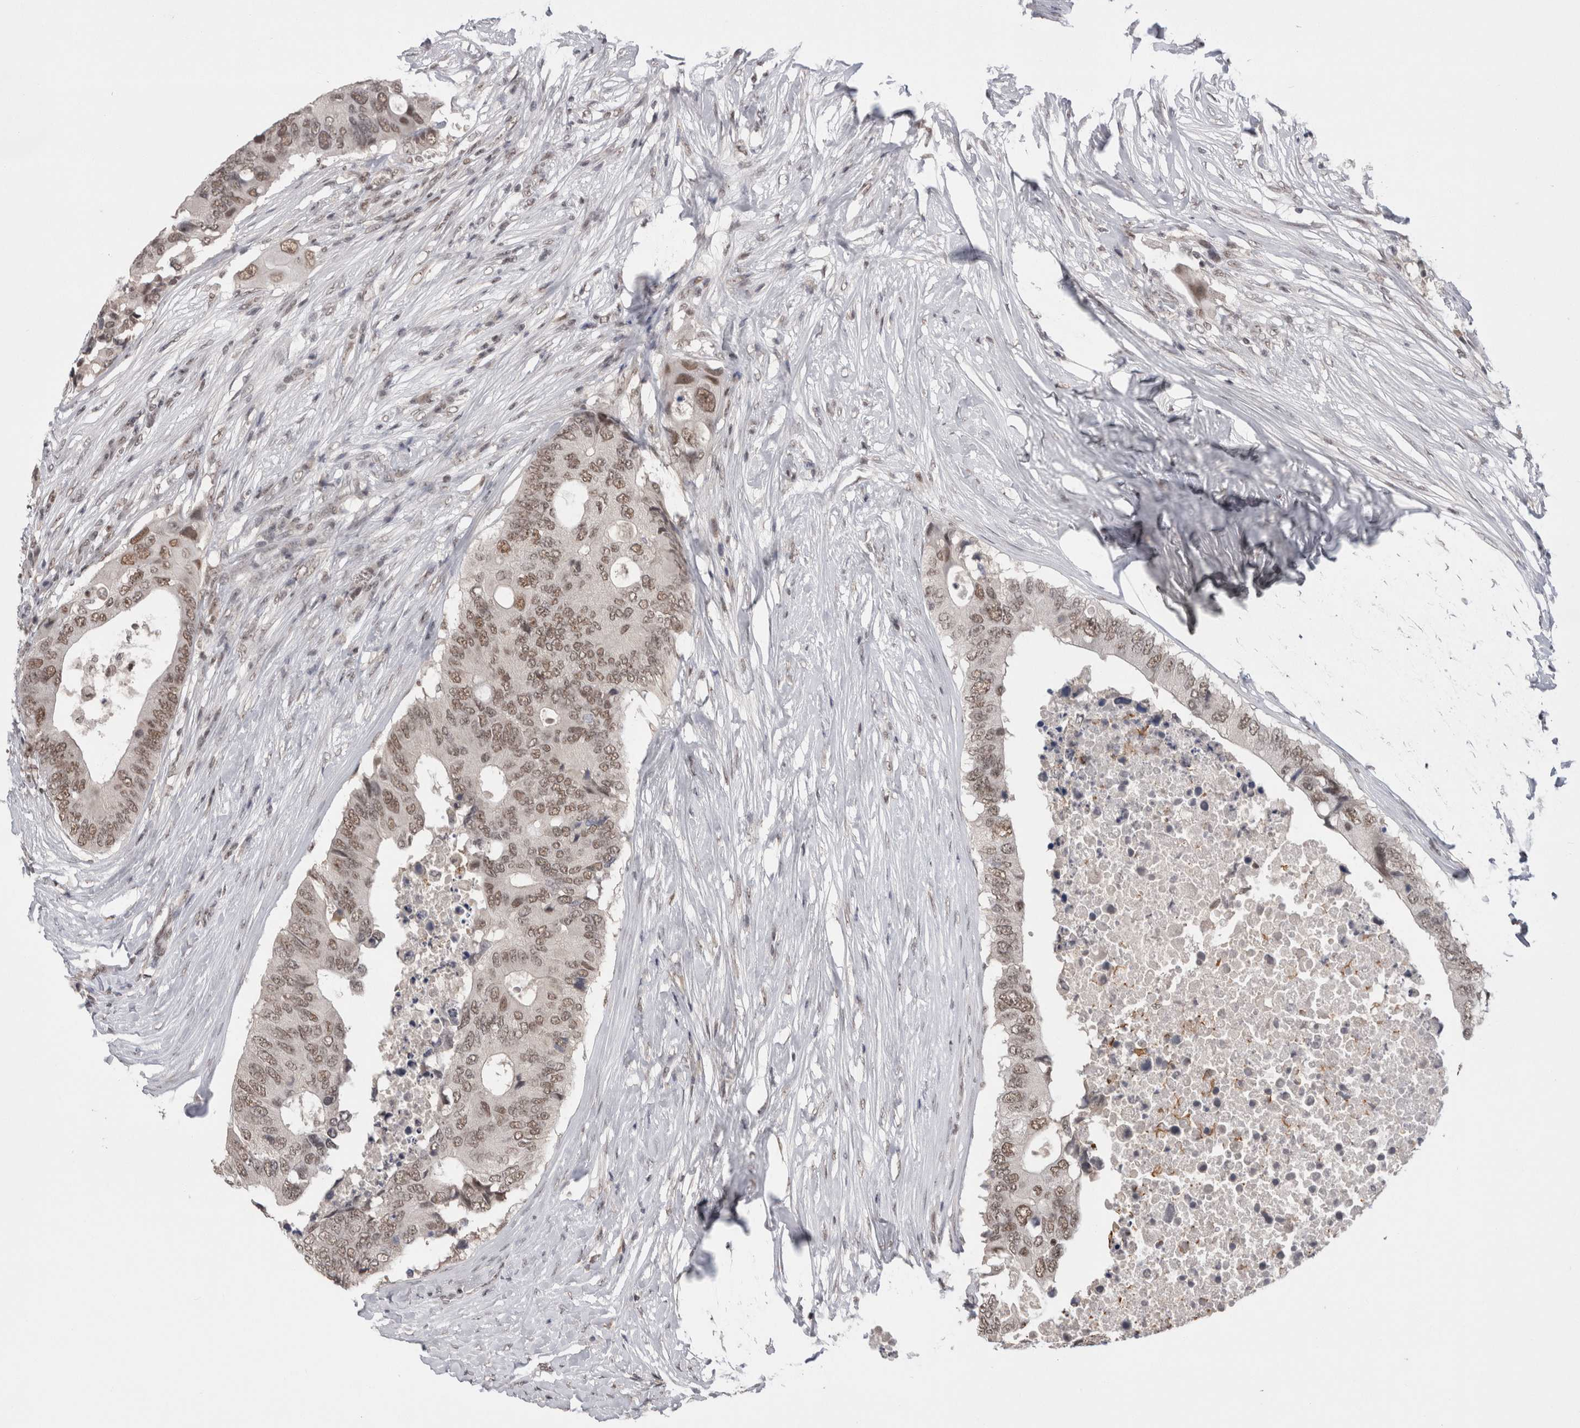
{"staining": {"intensity": "moderate", "quantity": "25%-75%", "location": "nuclear"}, "tissue": "colorectal cancer", "cell_type": "Tumor cells", "image_type": "cancer", "snomed": [{"axis": "morphology", "description": "Adenocarcinoma, NOS"}, {"axis": "topography", "description": "Colon"}], "caption": "Colorectal cancer was stained to show a protein in brown. There is medium levels of moderate nuclear positivity in approximately 25%-75% of tumor cells.", "gene": "DAXX", "patient": {"sex": "male", "age": 71}}